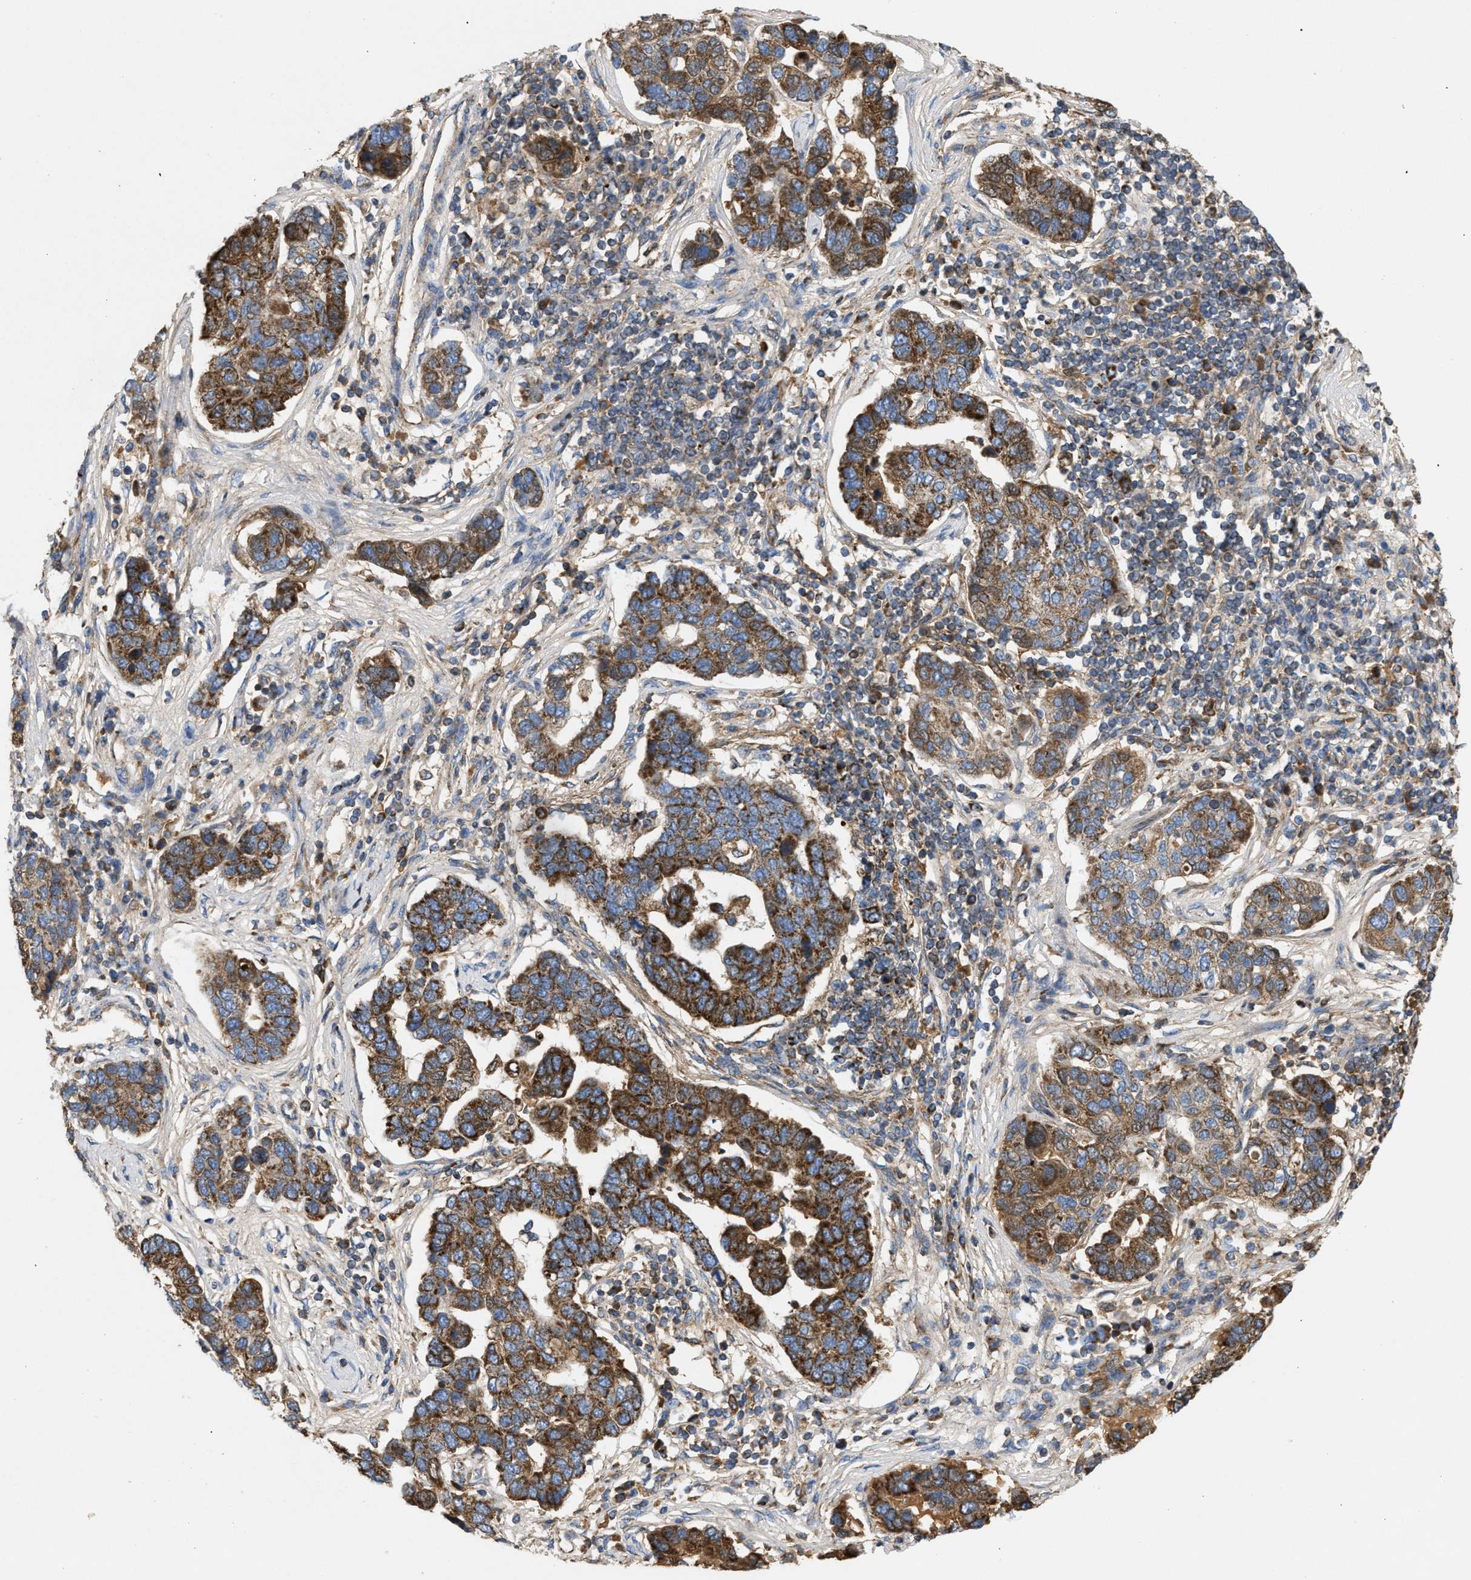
{"staining": {"intensity": "strong", "quantity": ">75%", "location": "cytoplasmic/membranous"}, "tissue": "pancreatic cancer", "cell_type": "Tumor cells", "image_type": "cancer", "snomed": [{"axis": "morphology", "description": "Adenocarcinoma, NOS"}, {"axis": "topography", "description": "Pancreas"}], "caption": "Immunohistochemical staining of human pancreatic adenocarcinoma exhibits strong cytoplasmic/membranous protein expression in about >75% of tumor cells.", "gene": "TACO1", "patient": {"sex": "female", "age": 61}}